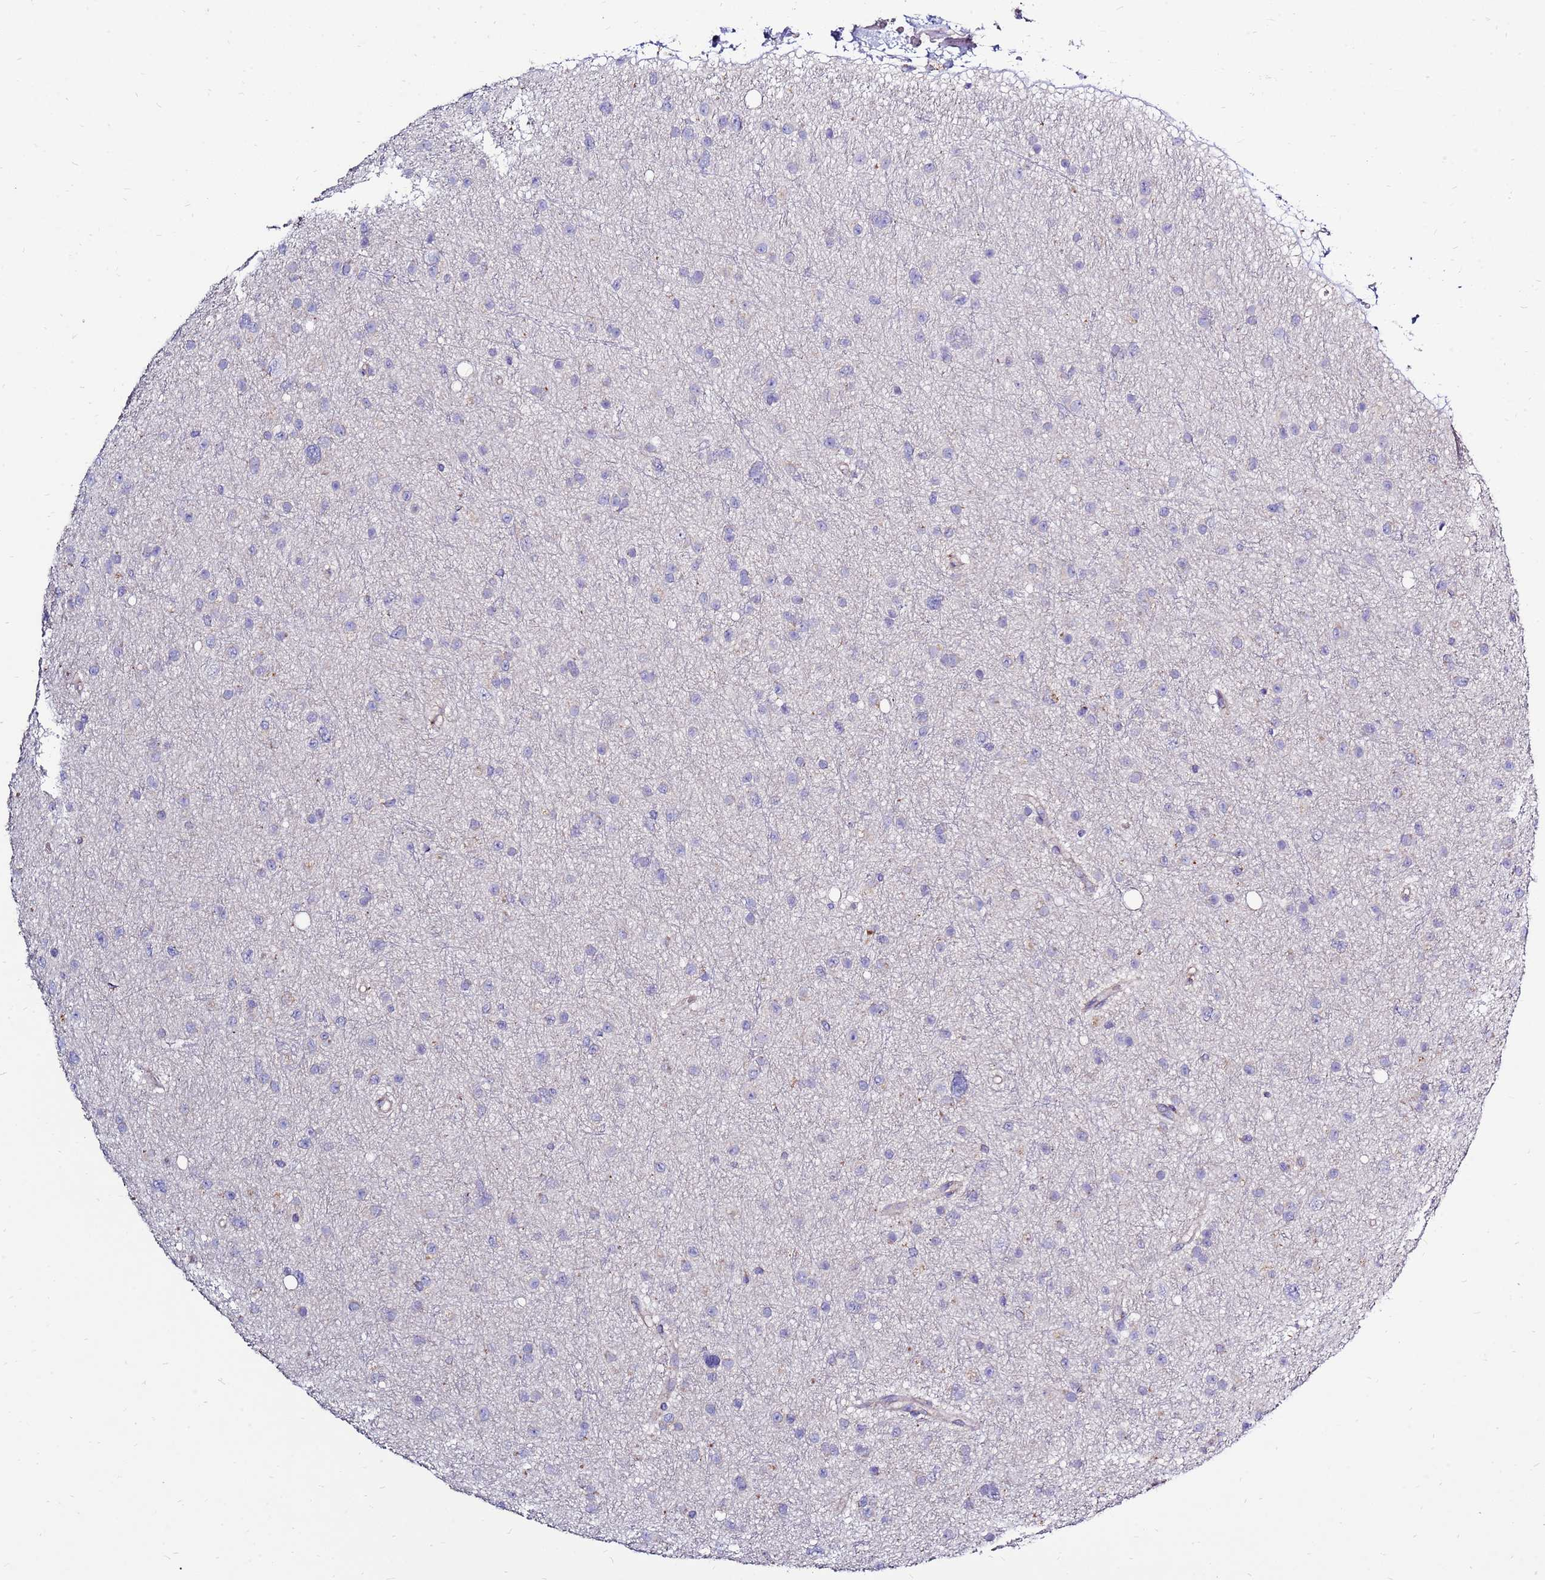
{"staining": {"intensity": "negative", "quantity": "none", "location": "none"}, "tissue": "glioma", "cell_type": "Tumor cells", "image_type": "cancer", "snomed": [{"axis": "morphology", "description": "Glioma, malignant, Low grade"}, {"axis": "topography", "description": "Cerebral cortex"}], "caption": "This photomicrograph is of glioma stained with immunohistochemistry to label a protein in brown with the nuclei are counter-stained blue. There is no positivity in tumor cells.", "gene": "IGF1R", "patient": {"sex": "female", "age": 39}}